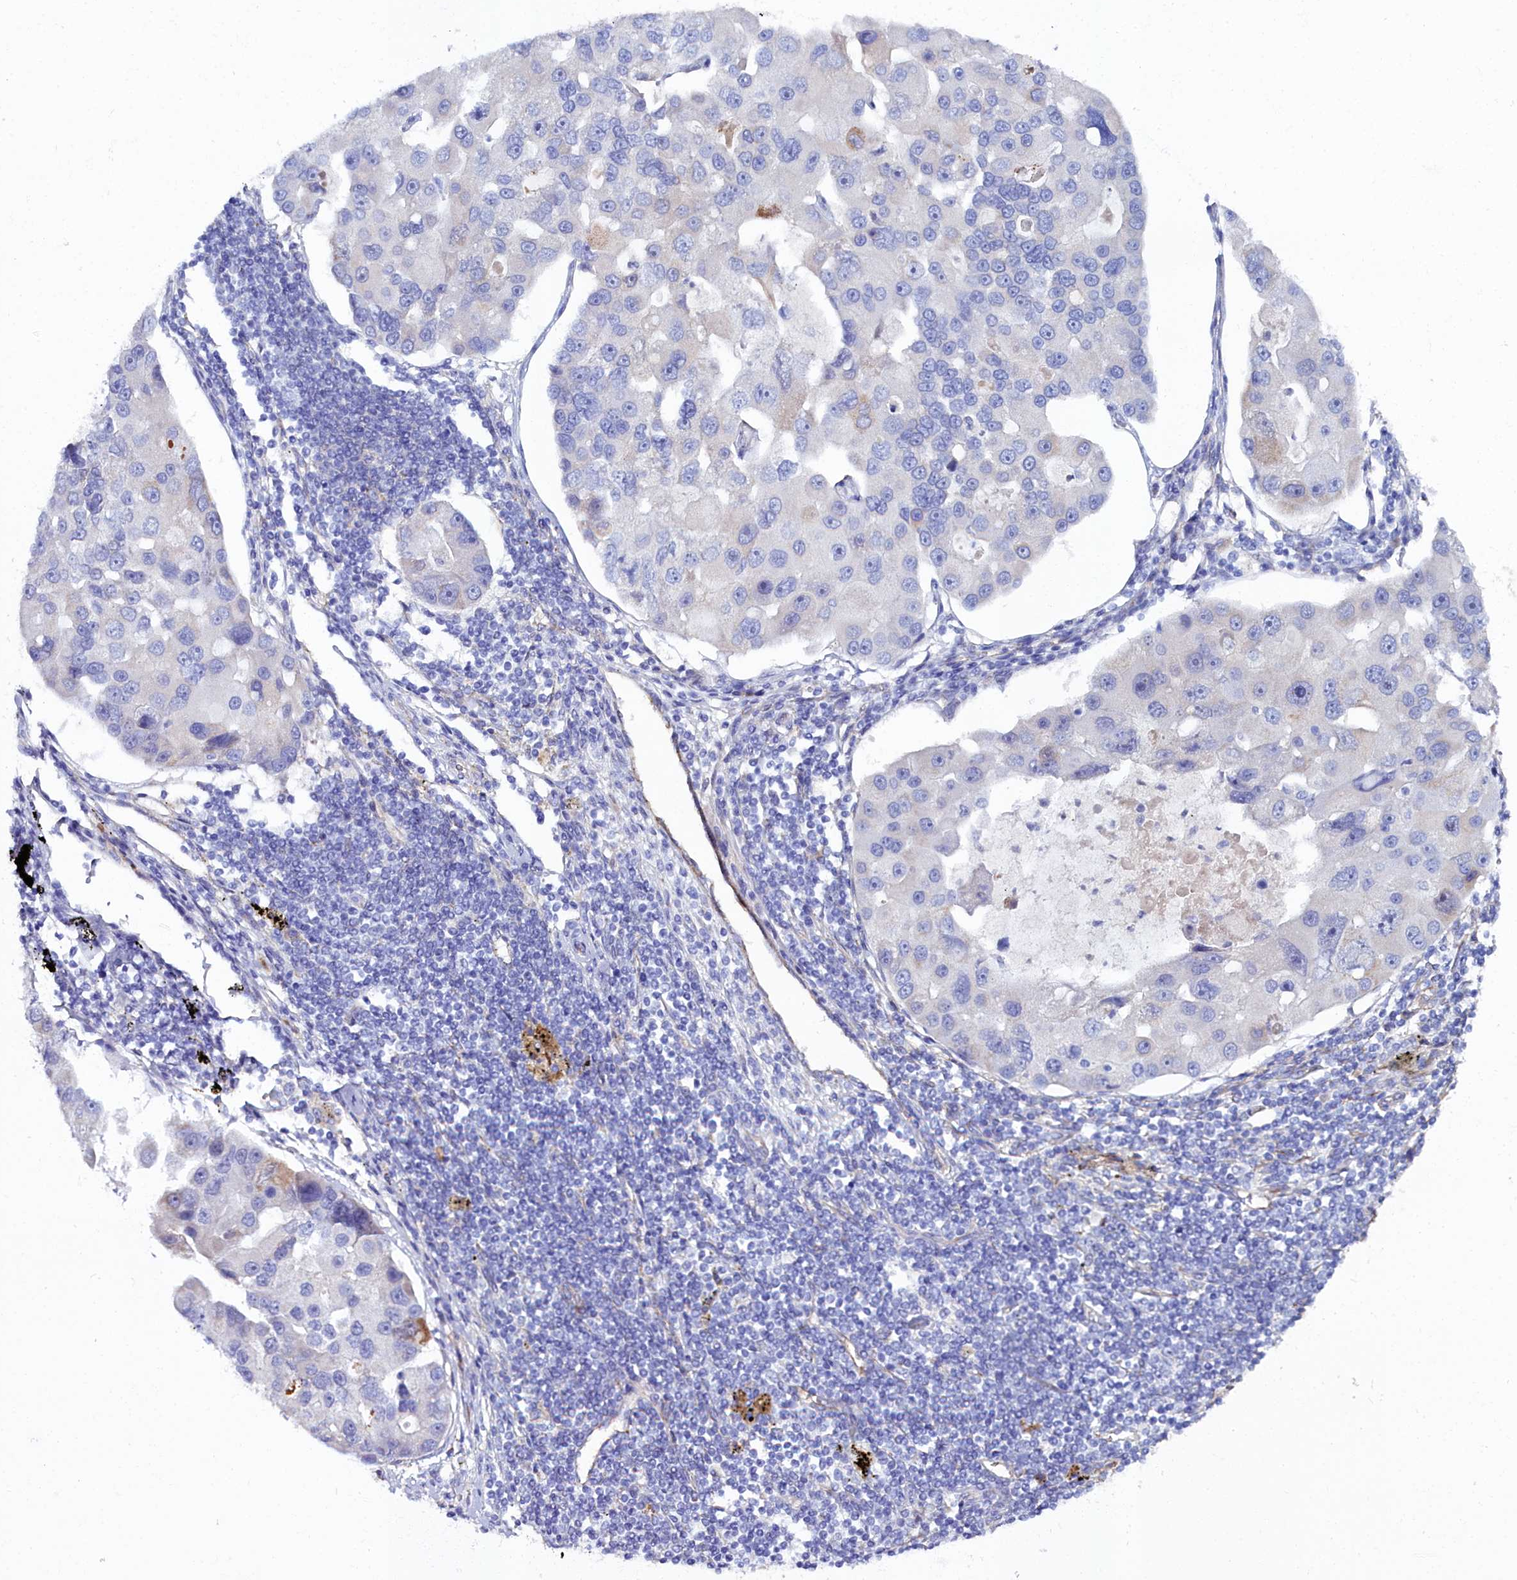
{"staining": {"intensity": "negative", "quantity": "none", "location": "none"}, "tissue": "lung cancer", "cell_type": "Tumor cells", "image_type": "cancer", "snomed": [{"axis": "morphology", "description": "Adenocarcinoma, NOS"}, {"axis": "topography", "description": "Lung"}], "caption": "Tumor cells are negative for protein expression in human adenocarcinoma (lung). Brightfield microscopy of IHC stained with DAB (3,3'-diaminobenzidine) (brown) and hematoxylin (blue), captured at high magnification.", "gene": "SLC49A3", "patient": {"sex": "female", "age": 54}}